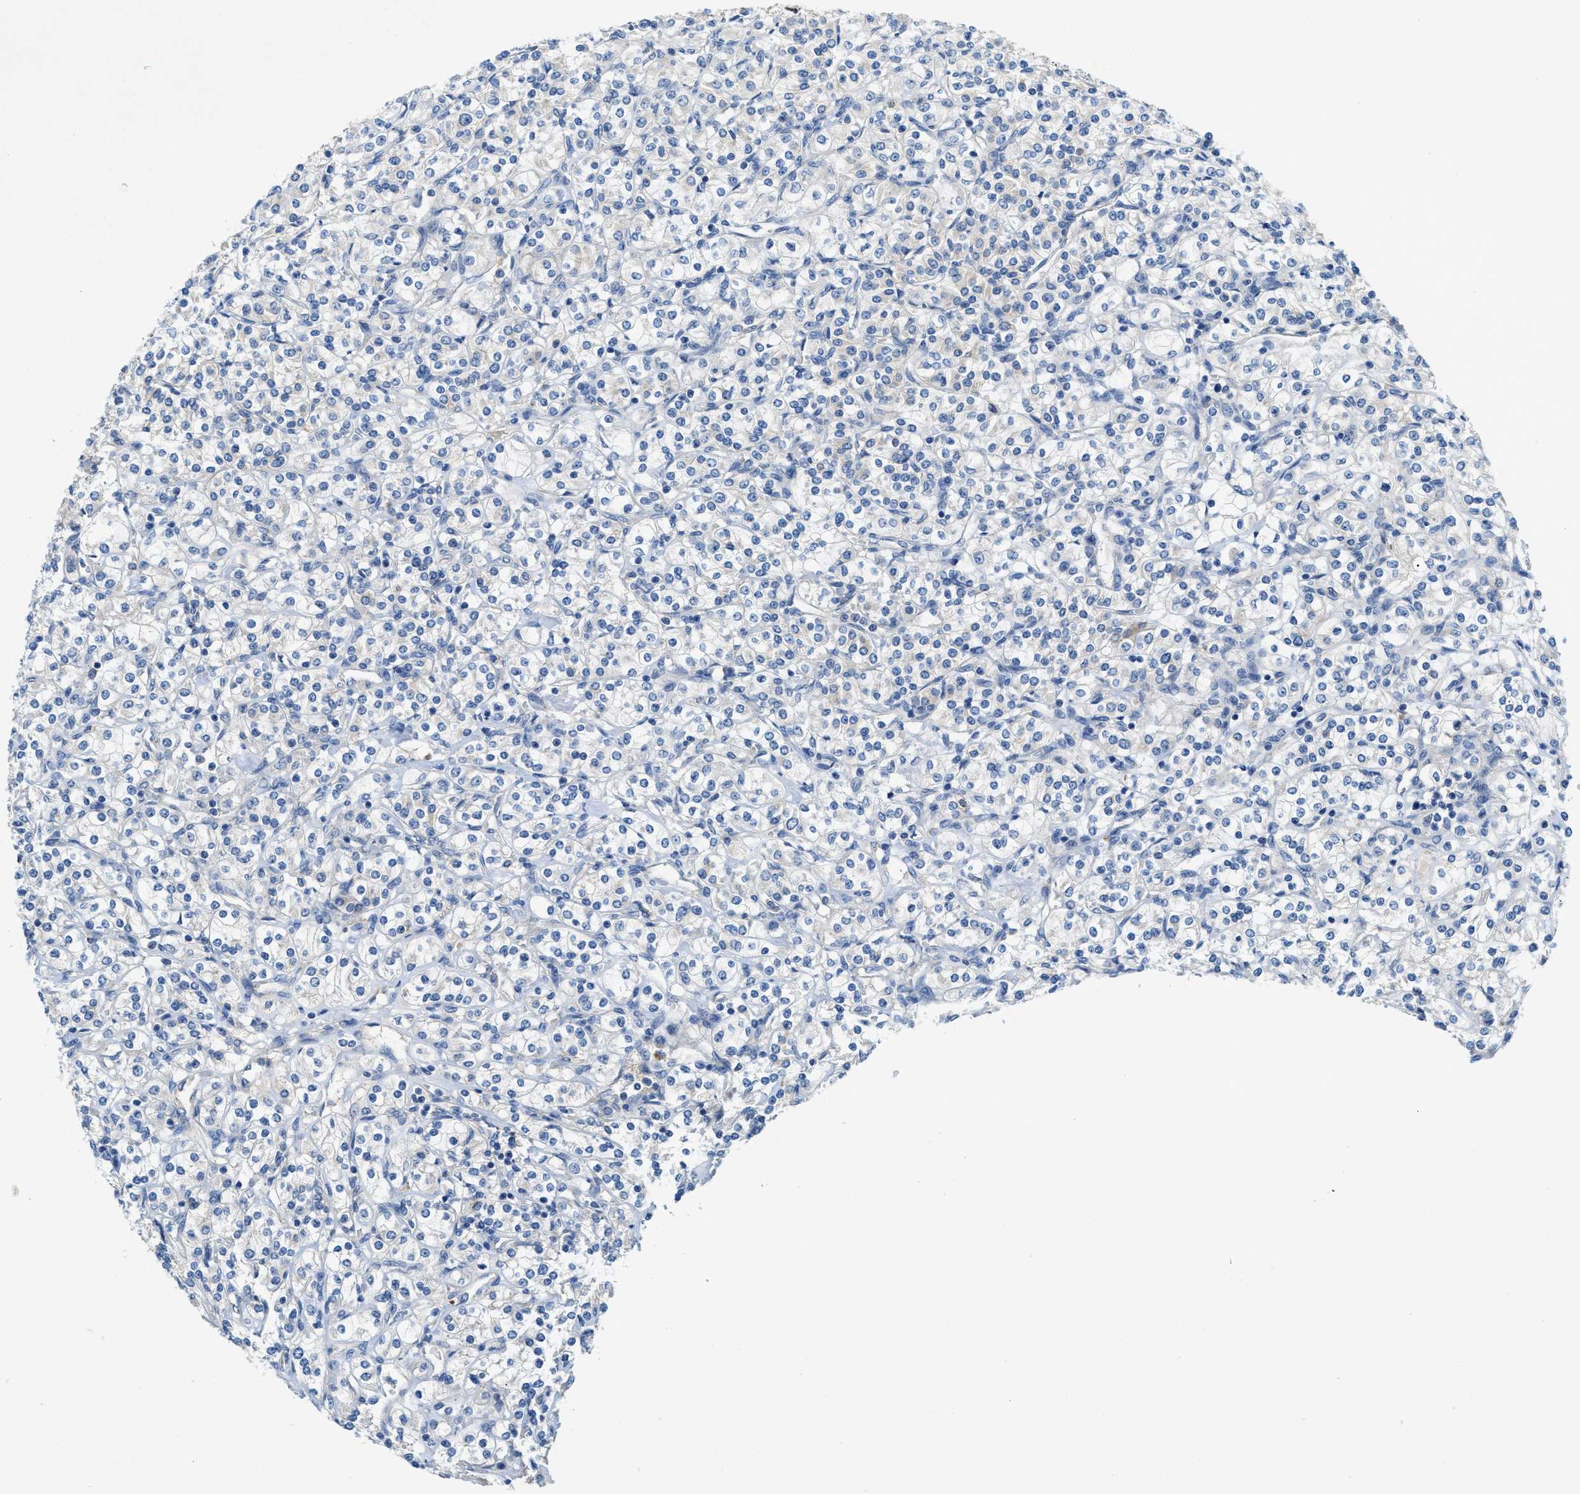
{"staining": {"intensity": "negative", "quantity": "none", "location": "none"}, "tissue": "renal cancer", "cell_type": "Tumor cells", "image_type": "cancer", "snomed": [{"axis": "morphology", "description": "Adenocarcinoma, NOS"}, {"axis": "topography", "description": "Kidney"}], "caption": "Adenocarcinoma (renal) was stained to show a protein in brown. There is no significant expression in tumor cells.", "gene": "RIPK2", "patient": {"sex": "male", "age": 77}}